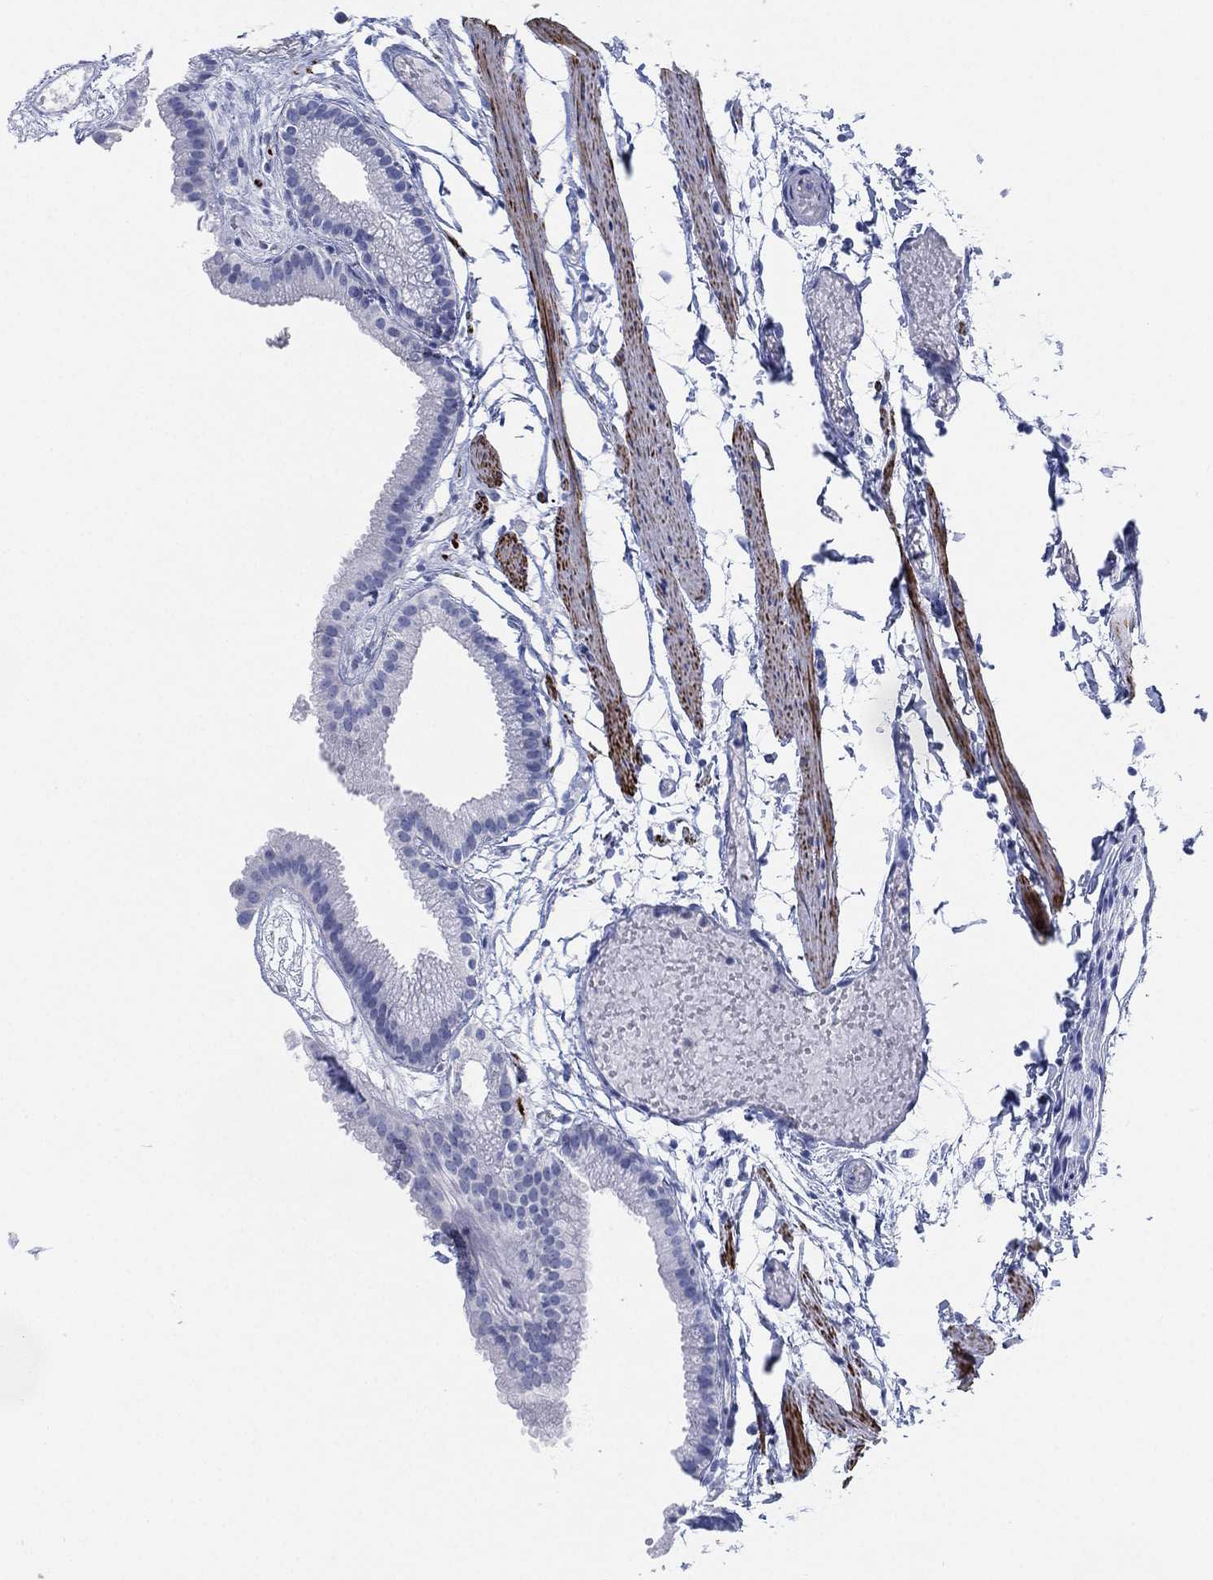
{"staining": {"intensity": "negative", "quantity": "none", "location": "none"}, "tissue": "gallbladder", "cell_type": "Glandular cells", "image_type": "normal", "snomed": [{"axis": "morphology", "description": "Normal tissue, NOS"}, {"axis": "topography", "description": "Gallbladder"}], "caption": "DAB immunohistochemical staining of benign human gallbladder shows no significant positivity in glandular cells.", "gene": "SLC9C2", "patient": {"sex": "female", "age": 45}}